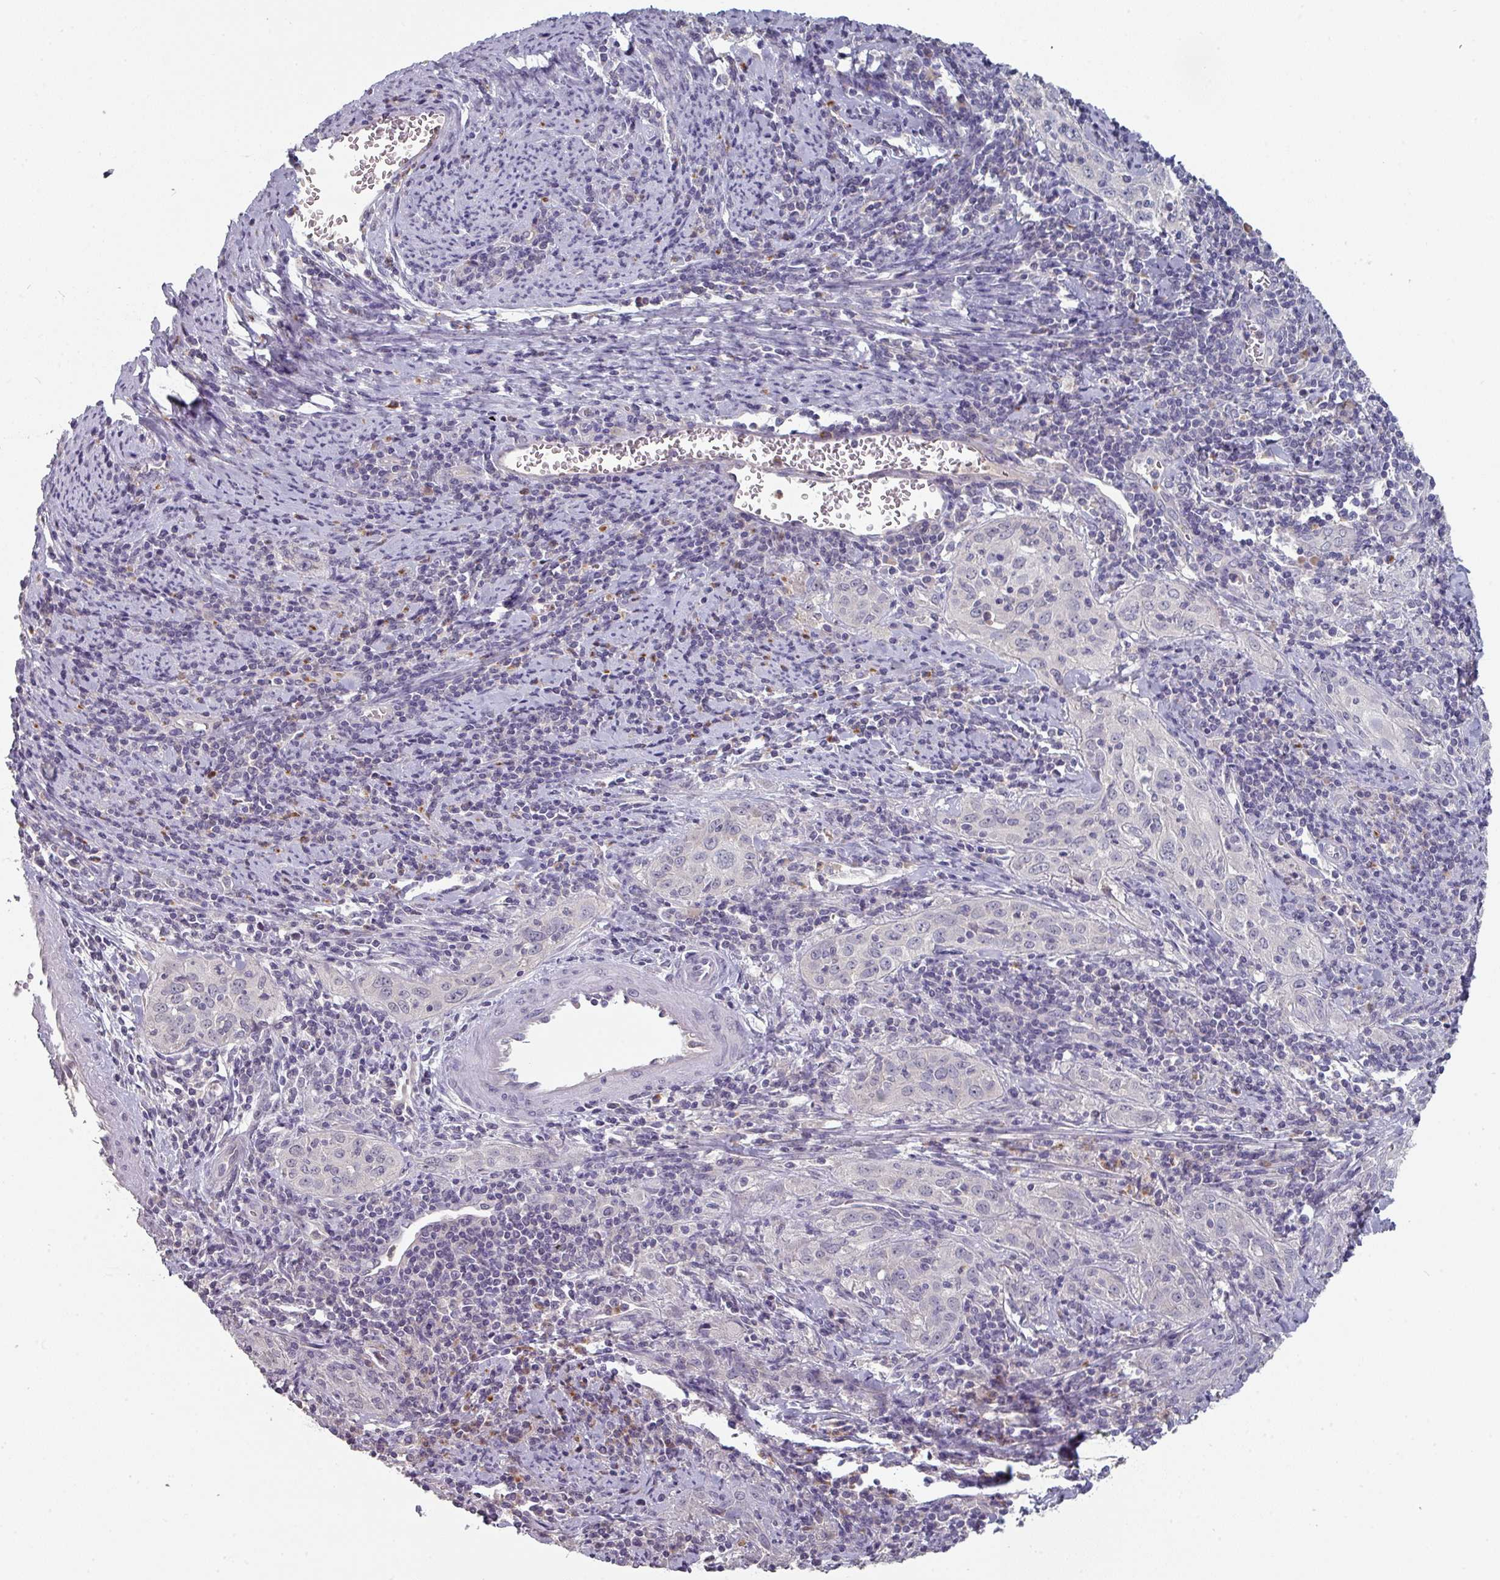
{"staining": {"intensity": "negative", "quantity": "none", "location": "none"}, "tissue": "cervical cancer", "cell_type": "Tumor cells", "image_type": "cancer", "snomed": [{"axis": "morphology", "description": "Squamous cell carcinoma, NOS"}, {"axis": "topography", "description": "Cervix"}], "caption": "The micrograph demonstrates no staining of tumor cells in cervical cancer.", "gene": "PRAMEF8", "patient": {"sex": "female", "age": 57}}